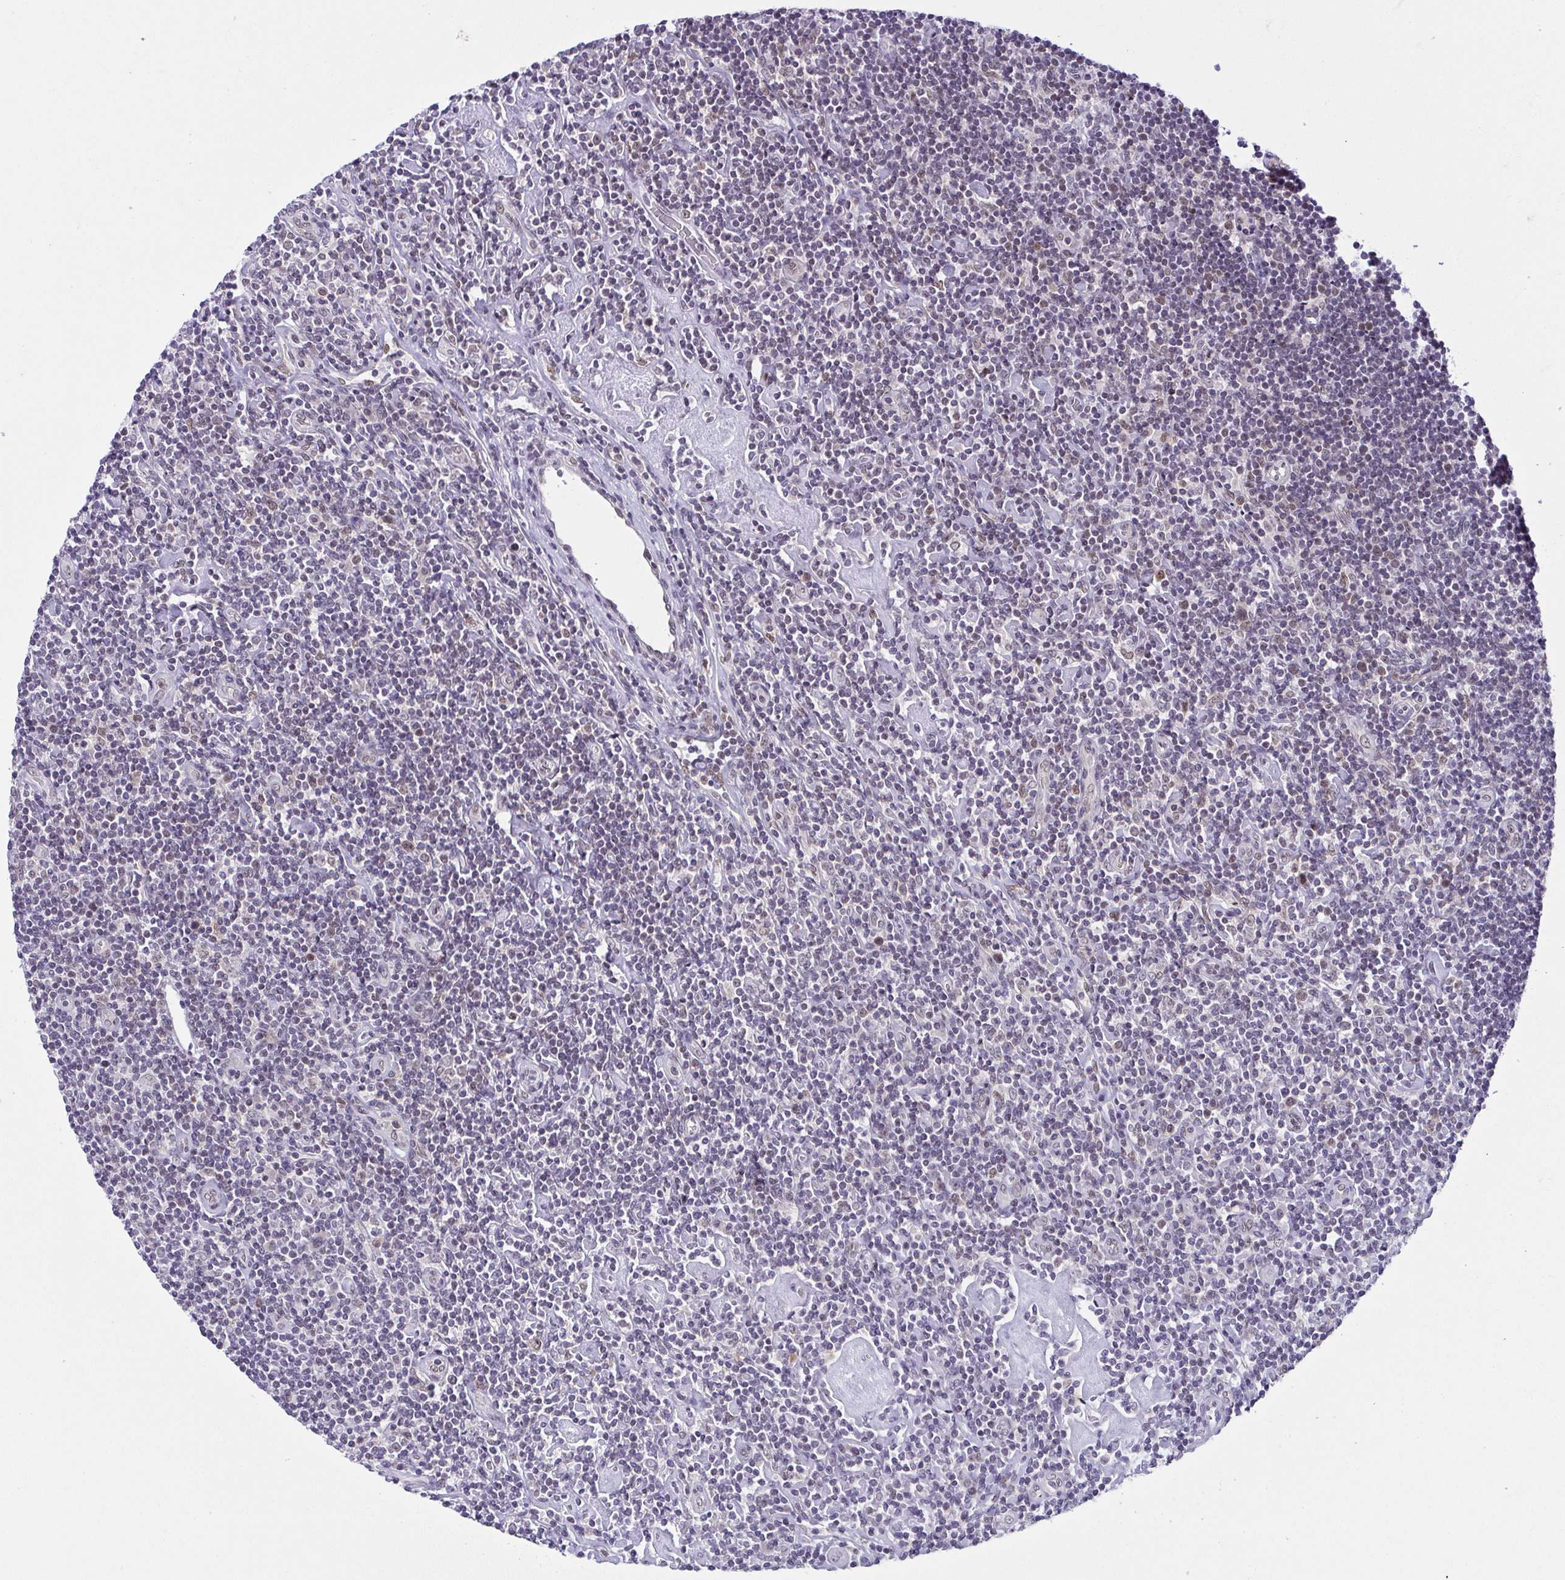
{"staining": {"intensity": "negative", "quantity": "none", "location": "none"}, "tissue": "lymphoma", "cell_type": "Tumor cells", "image_type": "cancer", "snomed": [{"axis": "morphology", "description": "Hodgkin's disease, NOS"}, {"axis": "topography", "description": "Lymph node"}], "caption": "Lymphoma stained for a protein using immunohistochemistry (IHC) shows no expression tumor cells.", "gene": "RBM3", "patient": {"sex": "male", "age": 40}}